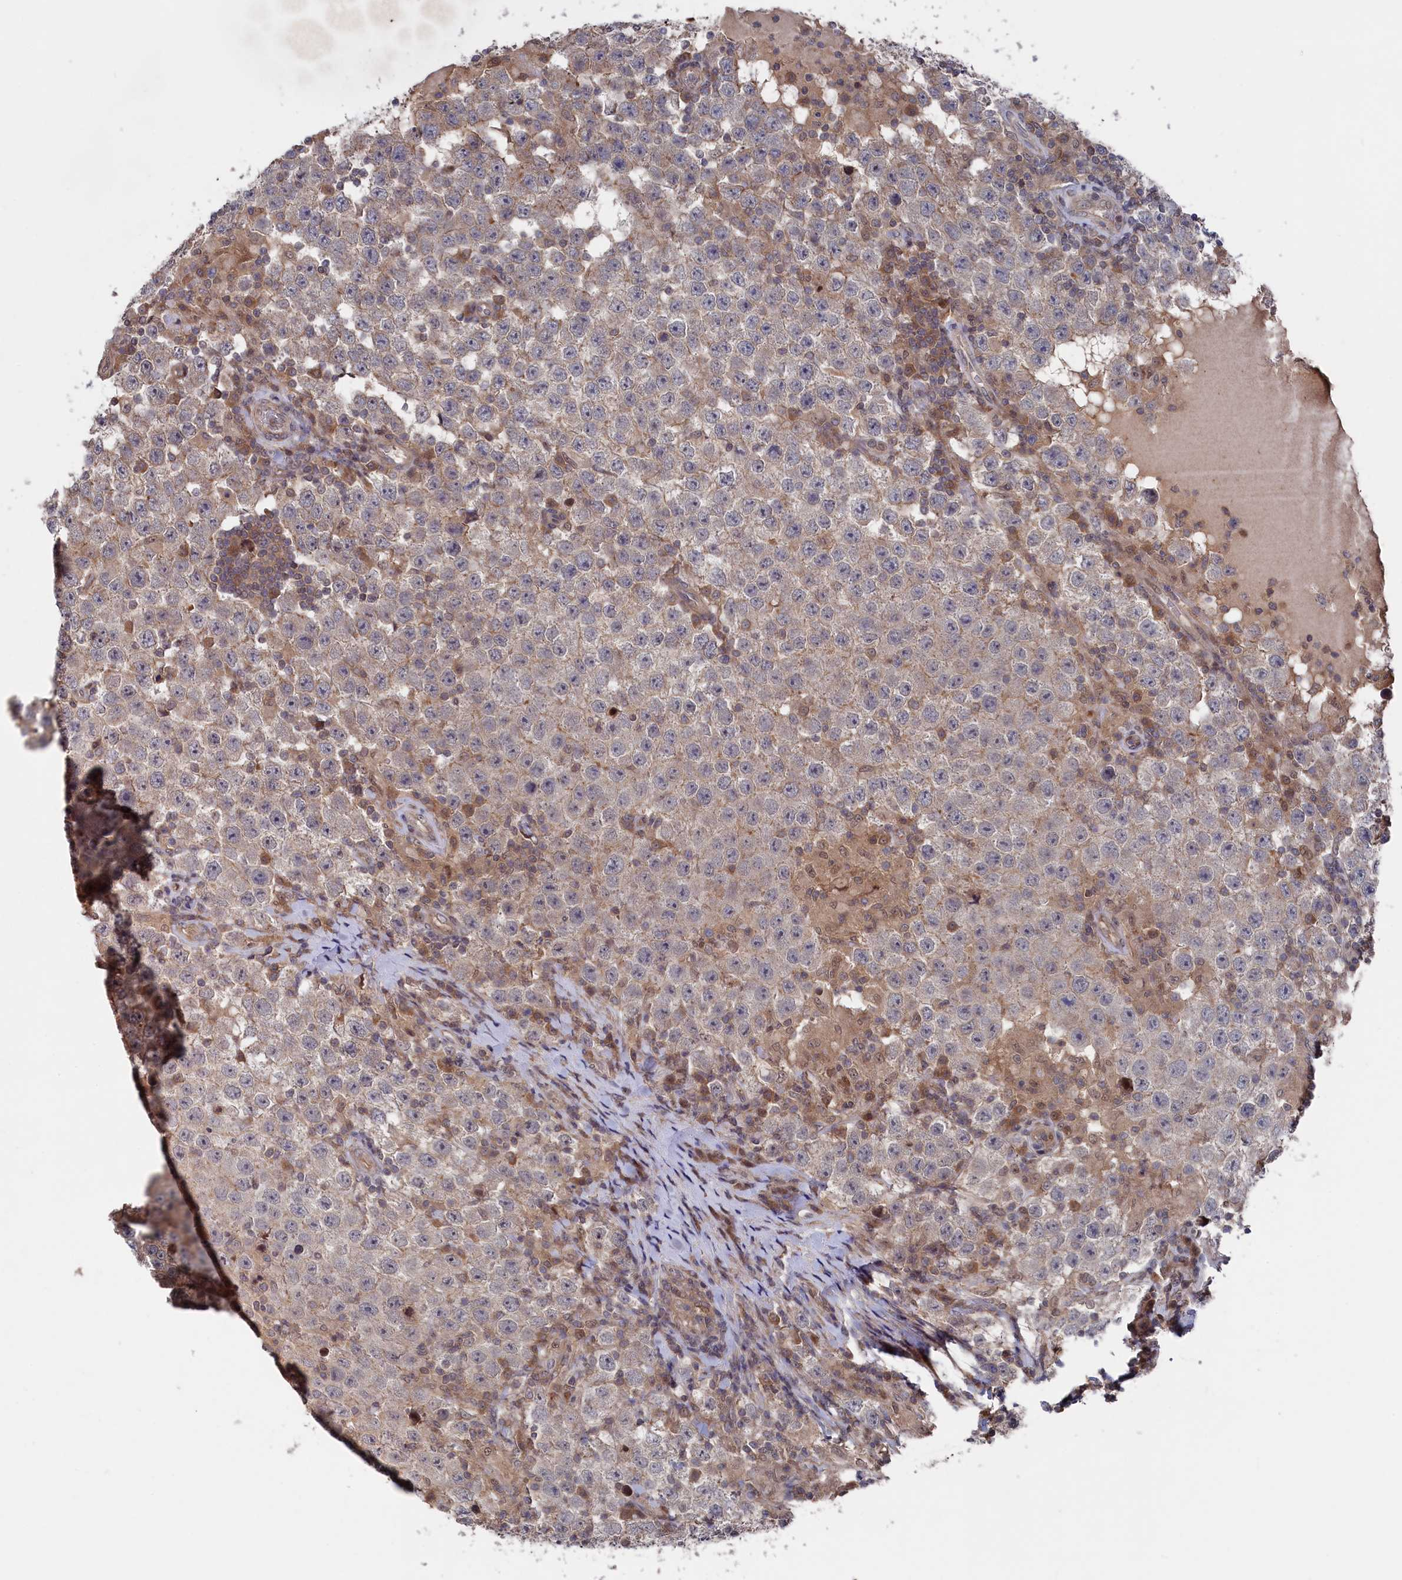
{"staining": {"intensity": "weak", "quantity": "<25%", "location": "cytoplasmic/membranous"}, "tissue": "testis cancer", "cell_type": "Tumor cells", "image_type": "cancer", "snomed": [{"axis": "morphology", "description": "Normal tissue, NOS"}, {"axis": "morphology", "description": "Urothelial carcinoma, High grade"}, {"axis": "morphology", "description": "Seminoma, NOS"}, {"axis": "morphology", "description": "Carcinoma, Embryonal, NOS"}, {"axis": "topography", "description": "Urinary bladder"}, {"axis": "topography", "description": "Testis"}], "caption": "This histopathology image is of high-grade urothelial carcinoma (testis) stained with IHC to label a protein in brown with the nuclei are counter-stained blue. There is no expression in tumor cells.", "gene": "TMC5", "patient": {"sex": "male", "age": 41}}